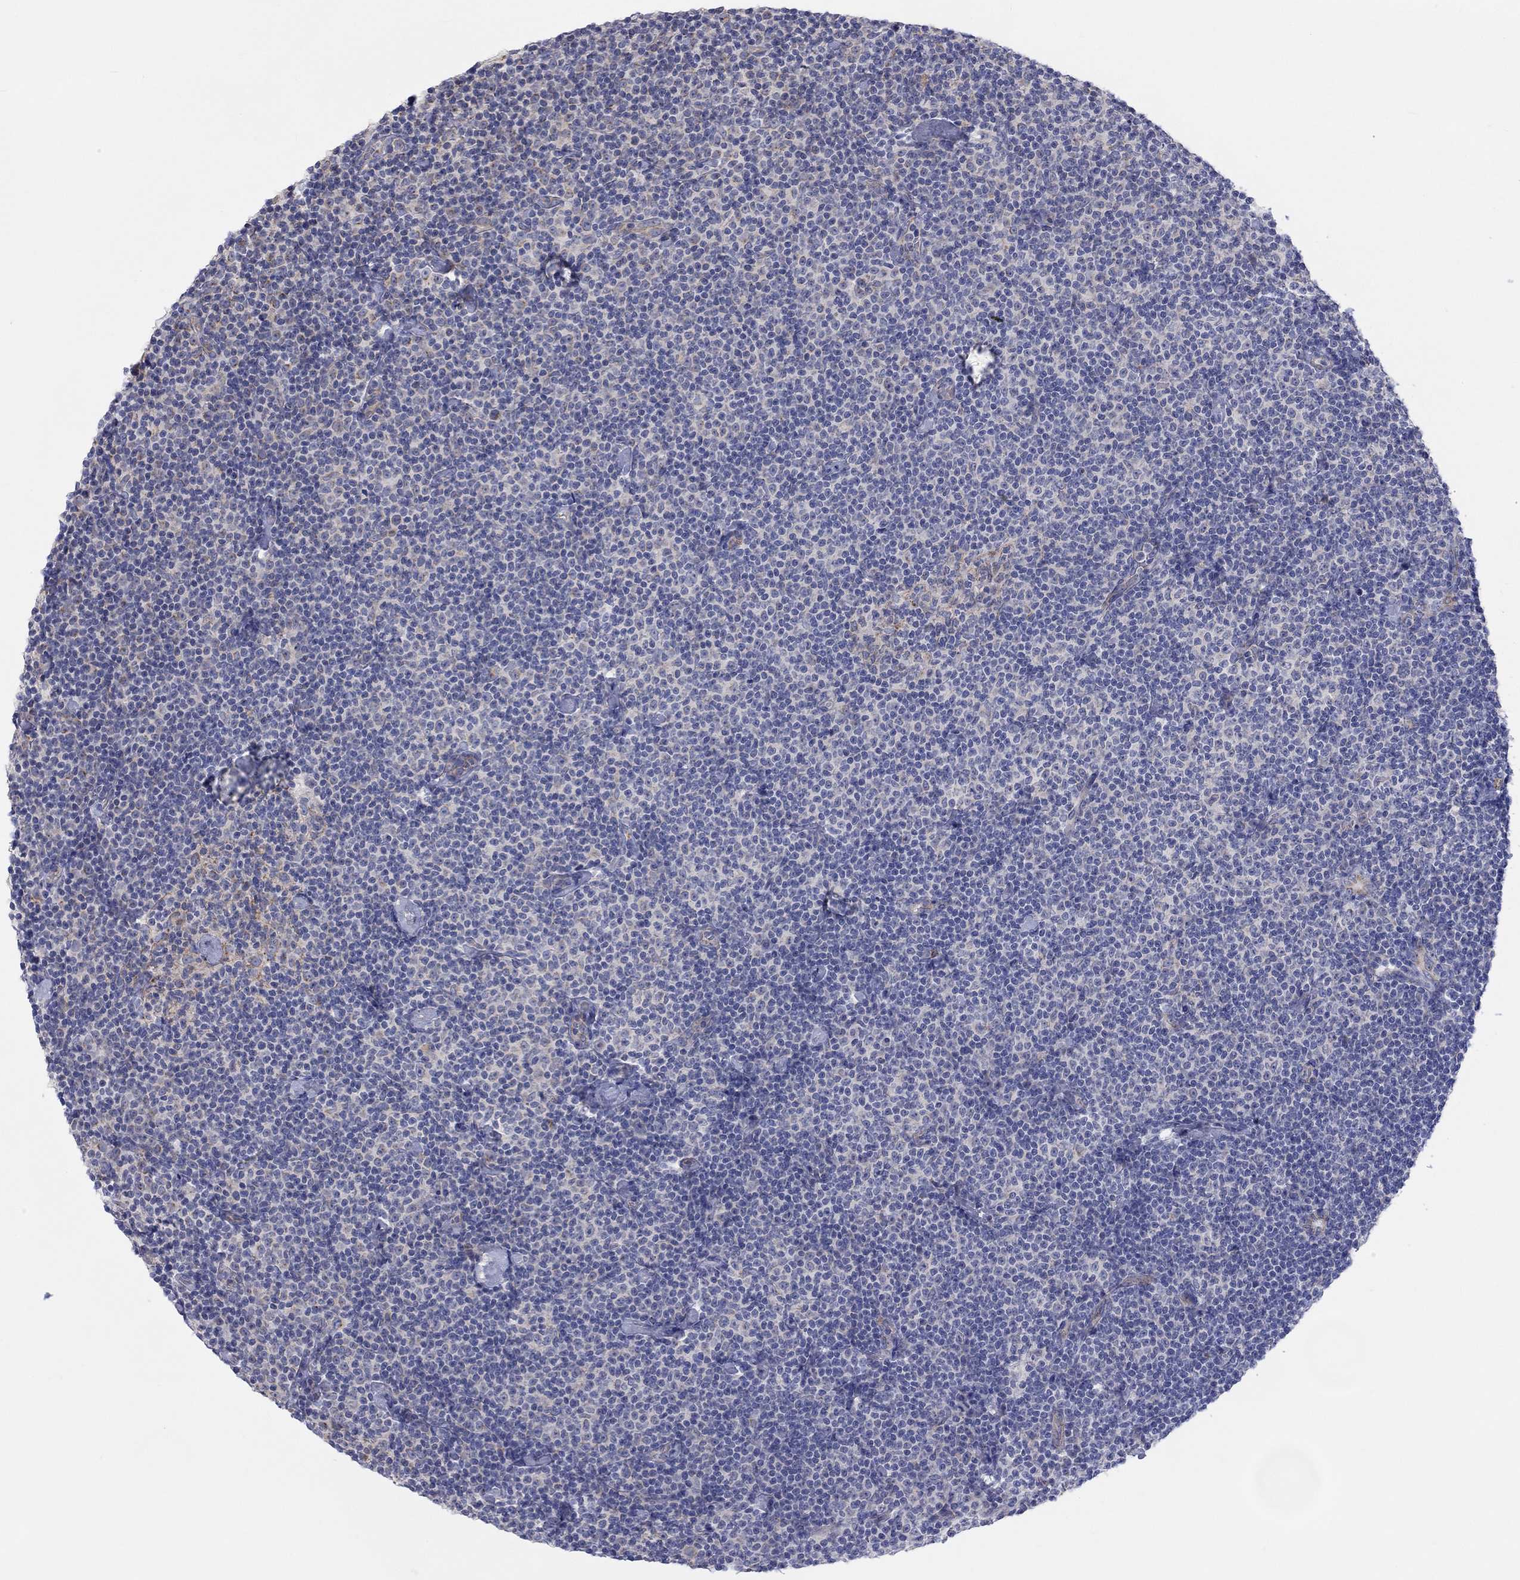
{"staining": {"intensity": "negative", "quantity": "none", "location": "none"}, "tissue": "lymphoma", "cell_type": "Tumor cells", "image_type": "cancer", "snomed": [{"axis": "morphology", "description": "Malignant lymphoma, non-Hodgkin's type, Low grade"}, {"axis": "topography", "description": "Lymph node"}], "caption": "Immunohistochemistry (IHC) histopathology image of neoplastic tissue: lymphoma stained with DAB displays no significant protein positivity in tumor cells.", "gene": "BCO2", "patient": {"sex": "male", "age": 81}}